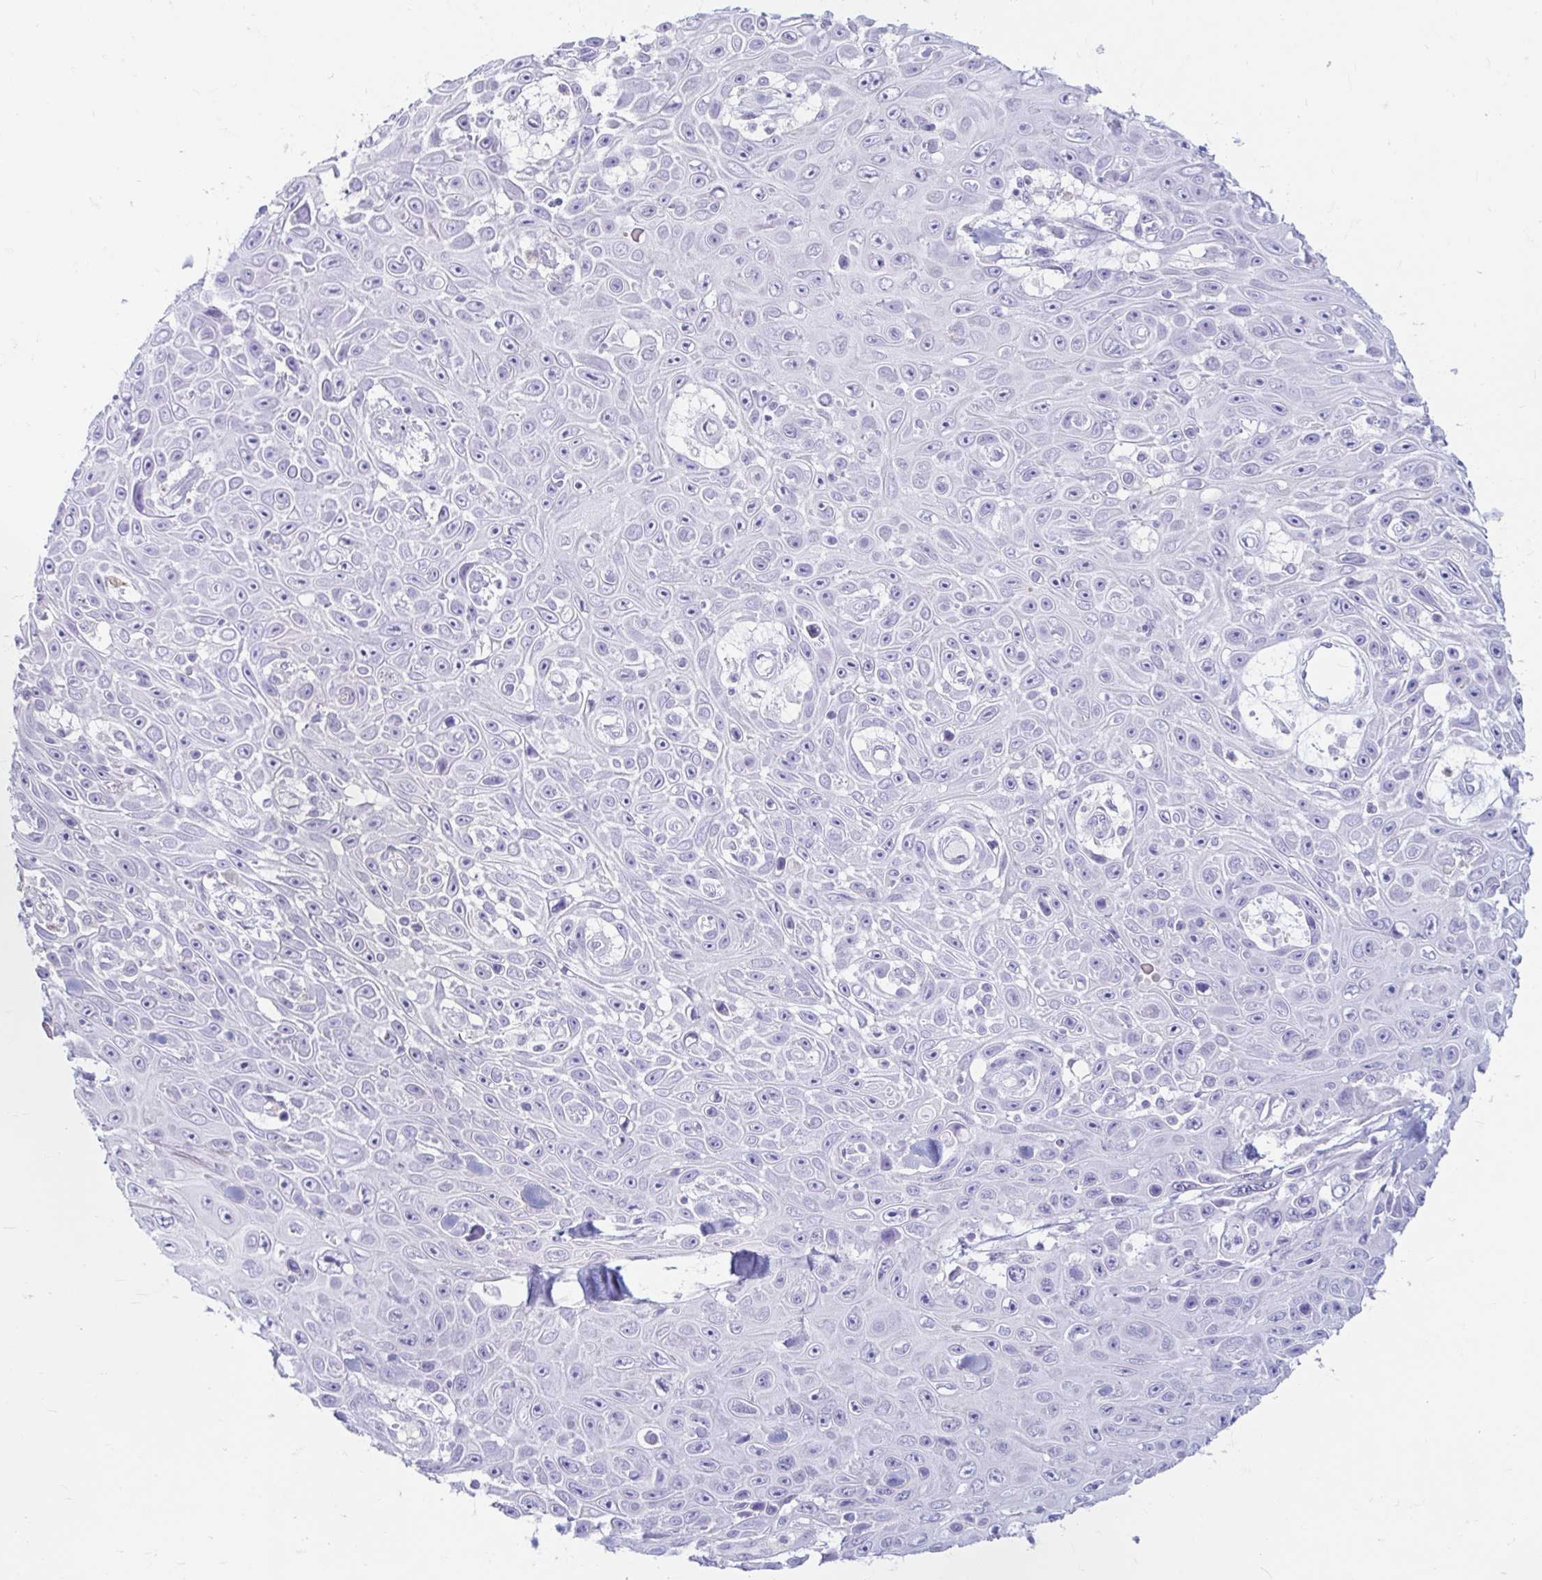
{"staining": {"intensity": "negative", "quantity": "none", "location": "none"}, "tissue": "skin cancer", "cell_type": "Tumor cells", "image_type": "cancer", "snomed": [{"axis": "morphology", "description": "Squamous cell carcinoma, NOS"}, {"axis": "topography", "description": "Skin"}], "caption": "Tumor cells show no significant protein staining in skin cancer (squamous cell carcinoma).", "gene": "ERICH6", "patient": {"sex": "male", "age": 82}}